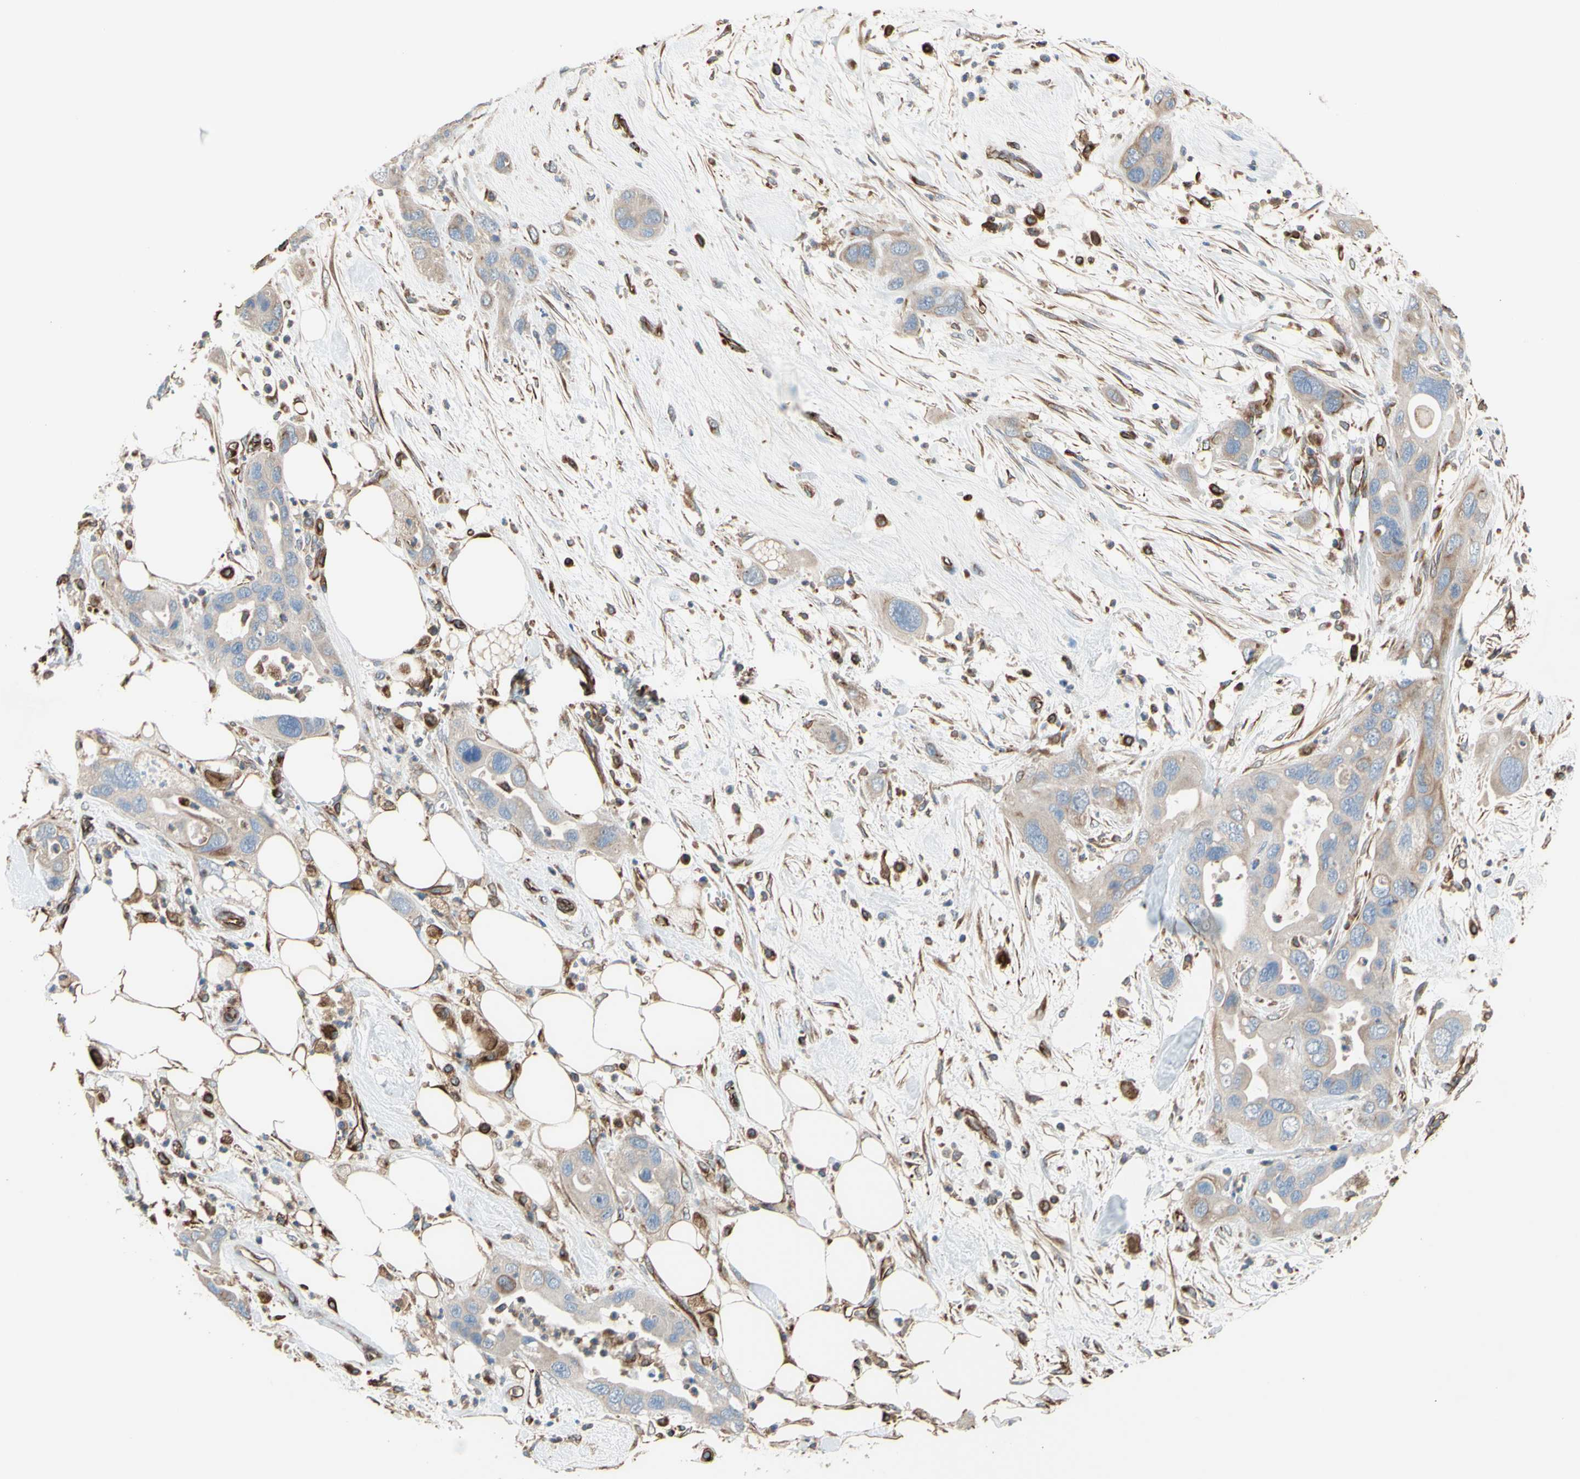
{"staining": {"intensity": "weak", "quantity": ">75%", "location": "cytoplasmic/membranous"}, "tissue": "pancreatic cancer", "cell_type": "Tumor cells", "image_type": "cancer", "snomed": [{"axis": "morphology", "description": "Adenocarcinoma, NOS"}, {"axis": "topography", "description": "Pancreas"}], "caption": "Immunohistochemistry (IHC) photomicrograph of human pancreatic cancer stained for a protein (brown), which exhibits low levels of weak cytoplasmic/membranous staining in about >75% of tumor cells.", "gene": "TRAF2", "patient": {"sex": "female", "age": 71}}